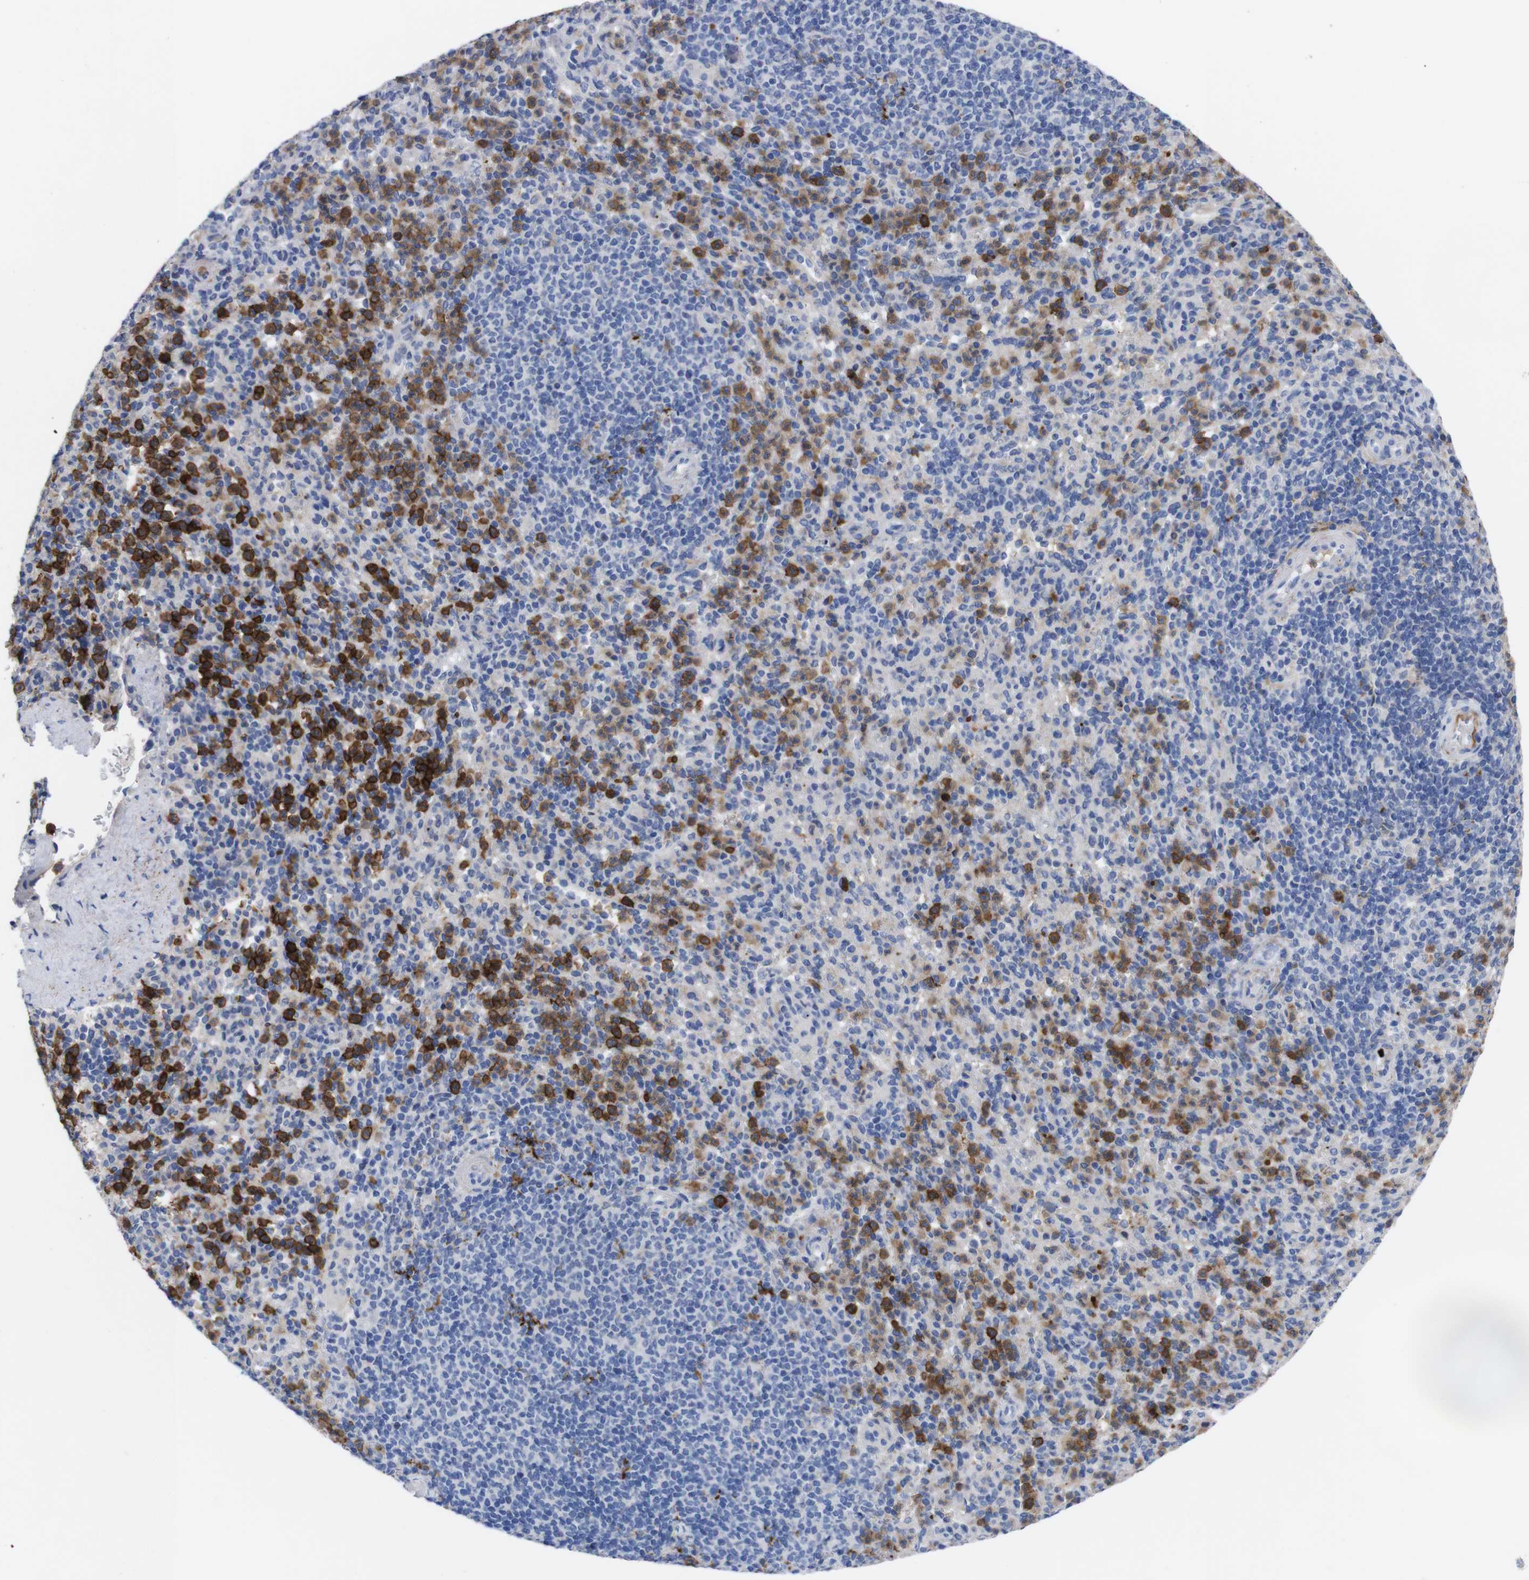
{"staining": {"intensity": "strong", "quantity": "25%-75%", "location": "cytoplasmic/membranous"}, "tissue": "spleen", "cell_type": "Cells in red pulp", "image_type": "normal", "snomed": [{"axis": "morphology", "description": "Normal tissue, NOS"}, {"axis": "topography", "description": "Spleen"}], "caption": "Strong cytoplasmic/membranous protein expression is seen in approximately 25%-75% of cells in red pulp in spleen. (IHC, brightfield microscopy, high magnification).", "gene": "C5AR1", "patient": {"sex": "male", "age": 36}}